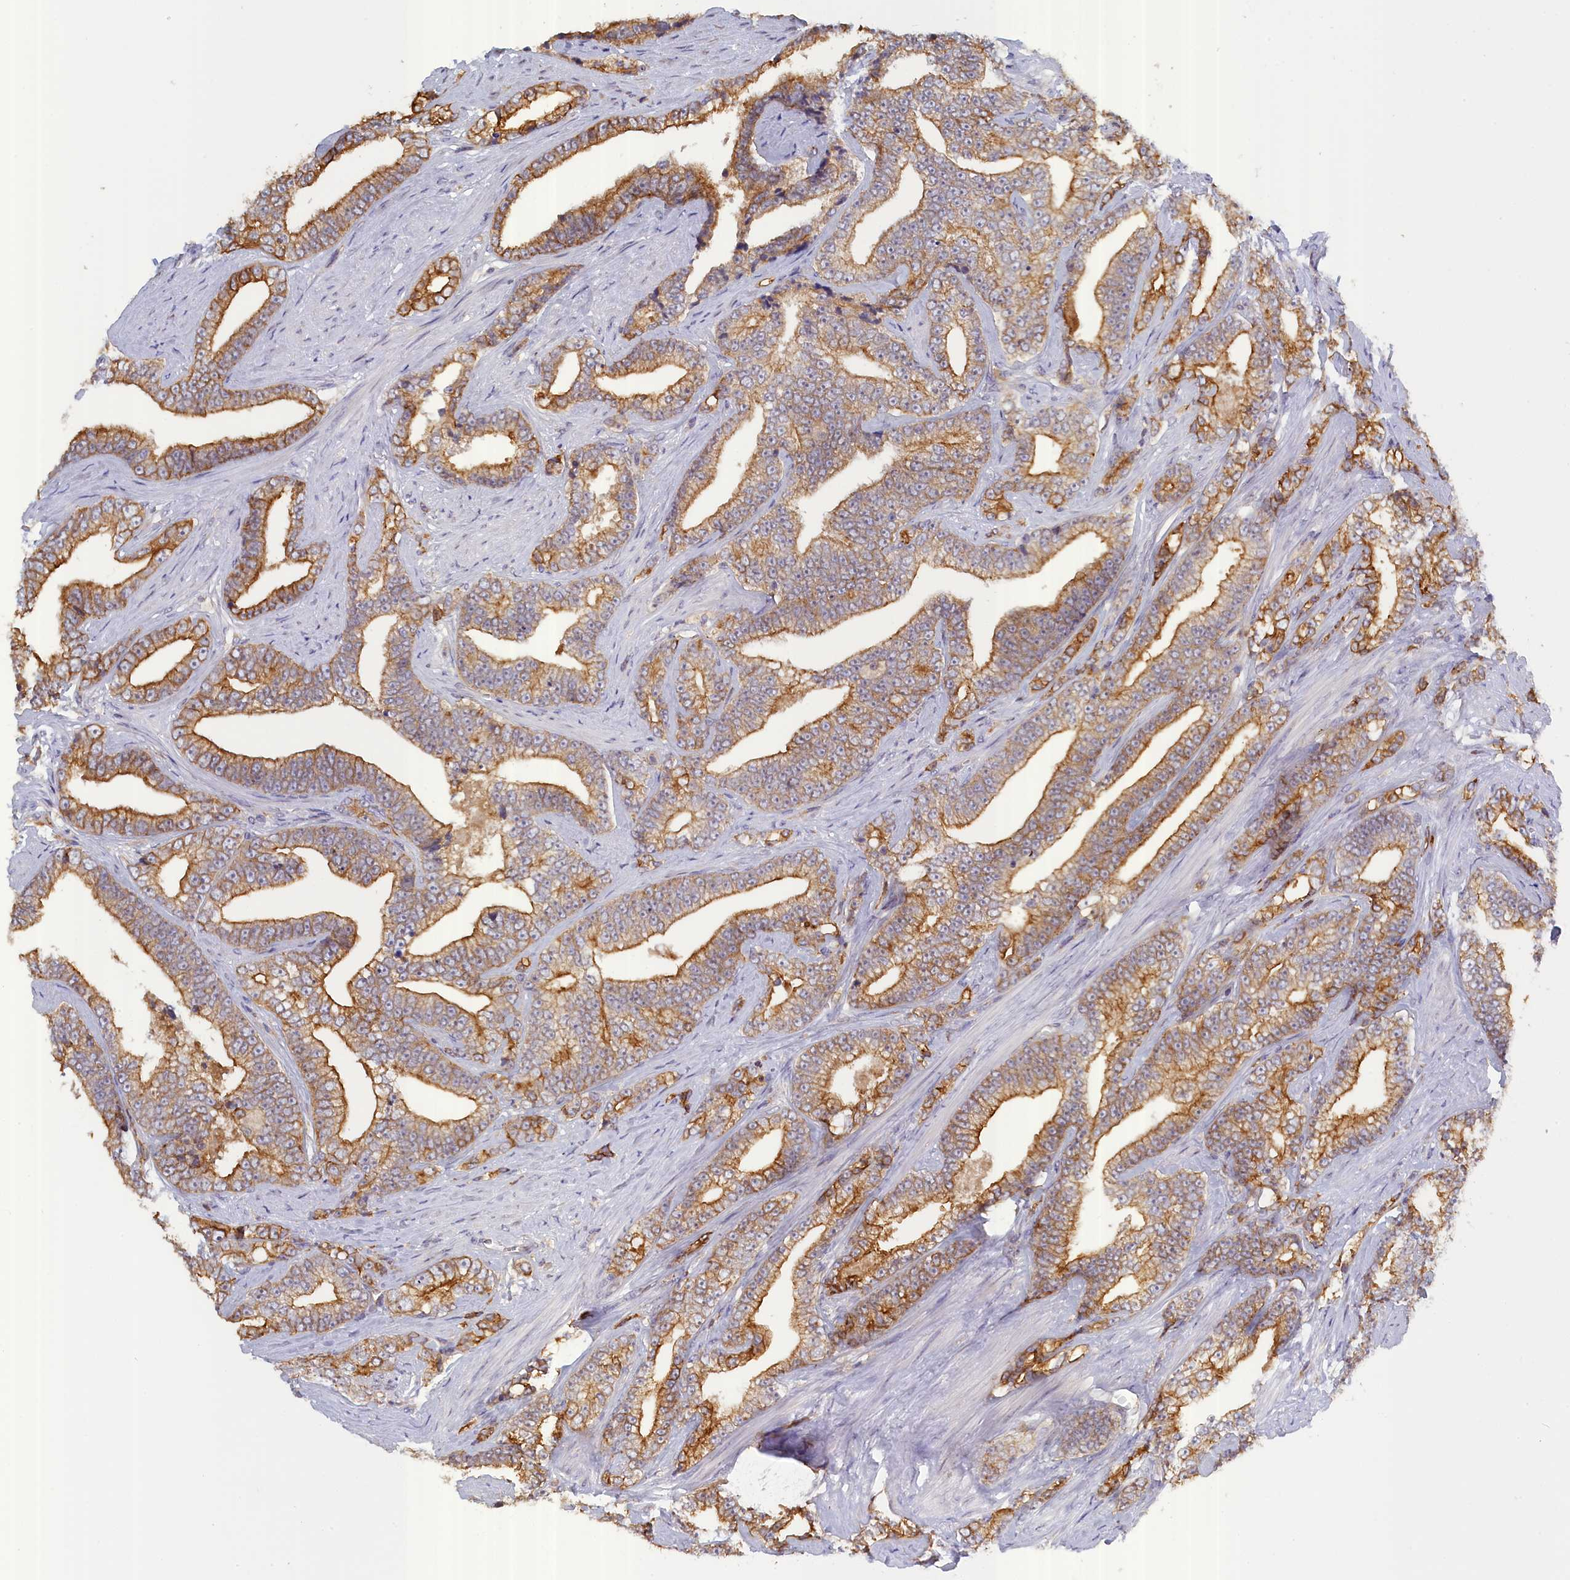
{"staining": {"intensity": "strong", "quantity": "25%-75%", "location": "cytoplasmic/membranous"}, "tissue": "prostate cancer", "cell_type": "Tumor cells", "image_type": "cancer", "snomed": [{"axis": "morphology", "description": "Adenocarcinoma, High grade"}, {"axis": "topography", "description": "Prostate and seminal vesicle, NOS"}], "caption": "About 25%-75% of tumor cells in human prostate cancer show strong cytoplasmic/membranous protein staining as visualized by brown immunohistochemical staining.", "gene": "COL19A1", "patient": {"sex": "male", "age": 67}}